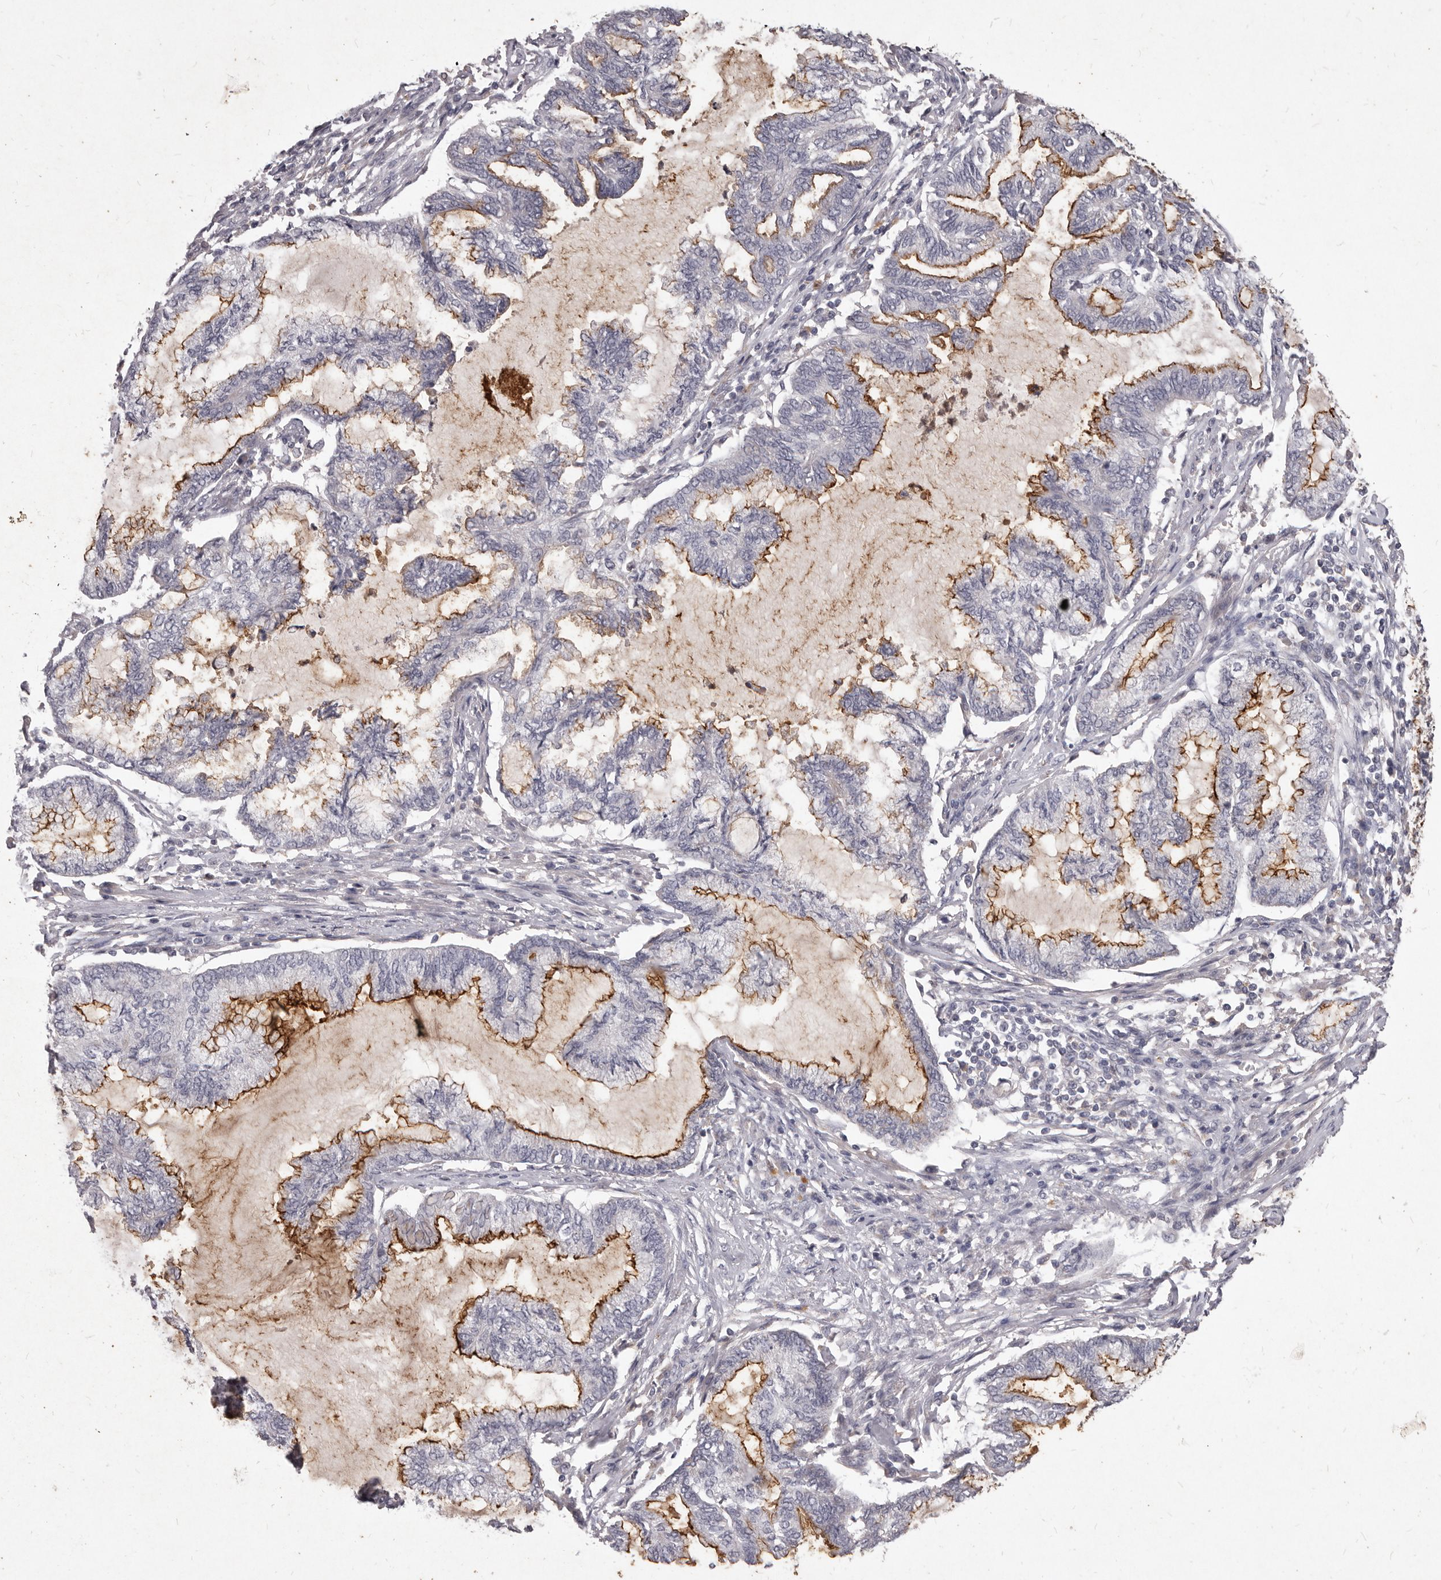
{"staining": {"intensity": "strong", "quantity": "<25%", "location": "cytoplasmic/membranous"}, "tissue": "endometrial cancer", "cell_type": "Tumor cells", "image_type": "cancer", "snomed": [{"axis": "morphology", "description": "Adenocarcinoma, NOS"}, {"axis": "topography", "description": "Endometrium"}], "caption": "This is a micrograph of immunohistochemistry staining of endometrial adenocarcinoma, which shows strong positivity in the cytoplasmic/membranous of tumor cells.", "gene": "GPRC5C", "patient": {"sex": "female", "age": 86}}